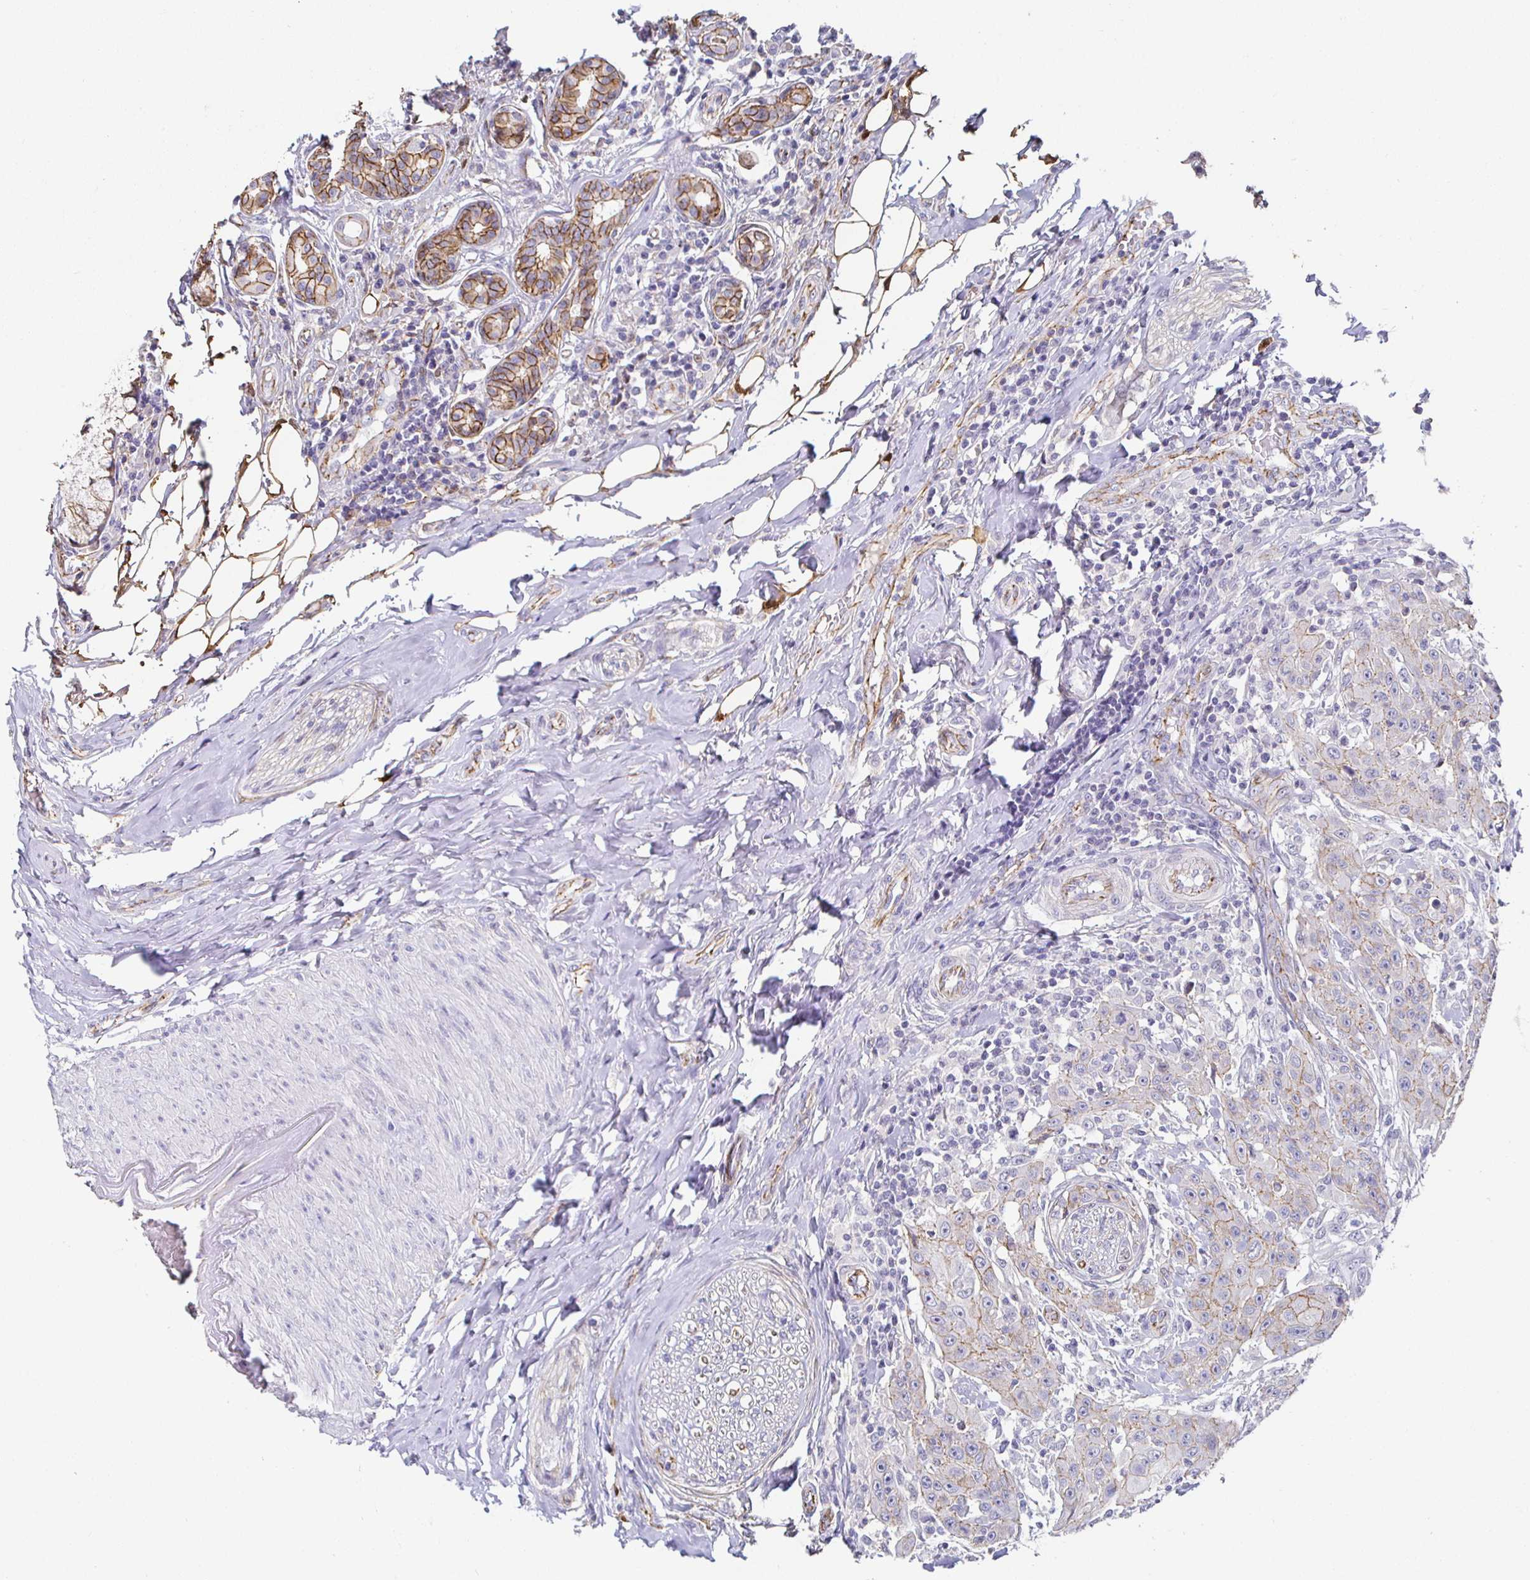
{"staining": {"intensity": "moderate", "quantity": "25%-75%", "location": "cytoplasmic/membranous"}, "tissue": "head and neck cancer", "cell_type": "Tumor cells", "image_type": "cancer", "snomed": [{"axis": "morphology", "description": "Normal tissue, NOS"}, {"axis": "morphology", "description": "Squamous cell carcinoma, NOS"}, {"axis": "topography", "description": "Oral tissue"}, {"axis": "topography", "description": "Head-Neck"}], "caption": "Head and neck squamous cell carcinoma stained with DAB immunohistochemistry (IHC) exhibits medium levels of moderate cytoplasmic/membranous staining in about 25%-75% of tumor cells.", "gene": "PIWIL3", "patient": {"sex": "female", "age": 55}}